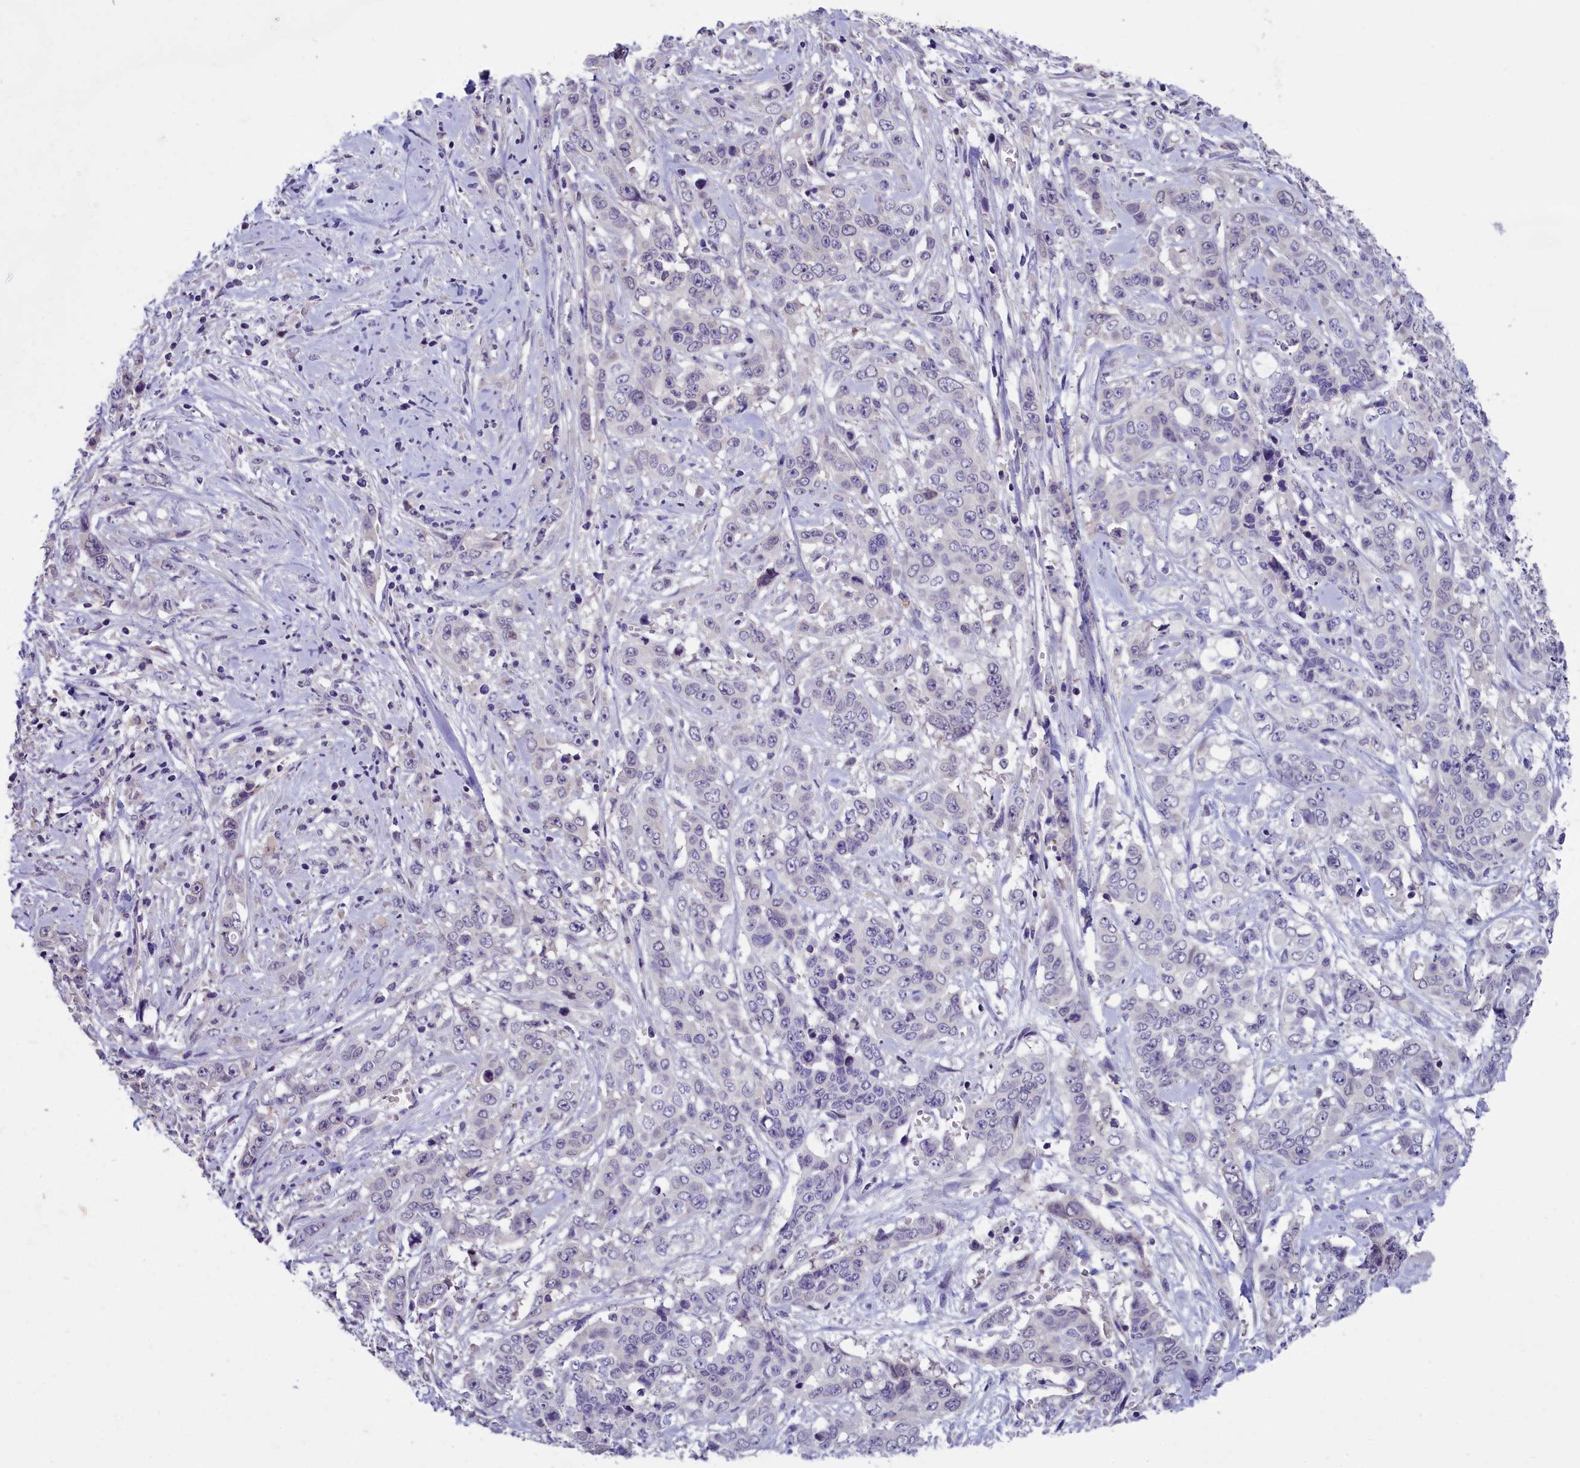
{"staining": {"intensity": "negative", "quantity": "none", "location": "none"}, "tissue": "stomach cancer", "cell_type": "Tumor cells", "image_type": "cancer", "snomed": [{"axis": "morphology", "description": "Adenocarcinoma, NOS"}, {"axis": "topography", "description": "Stomach, upper"}], "caption": "Micrograph shows no protein staining in tumor cells of adenocarcinoma (stomach) tissue.", "gene": "ENPP6", "patient": {"sex": "male", "age": 62}}